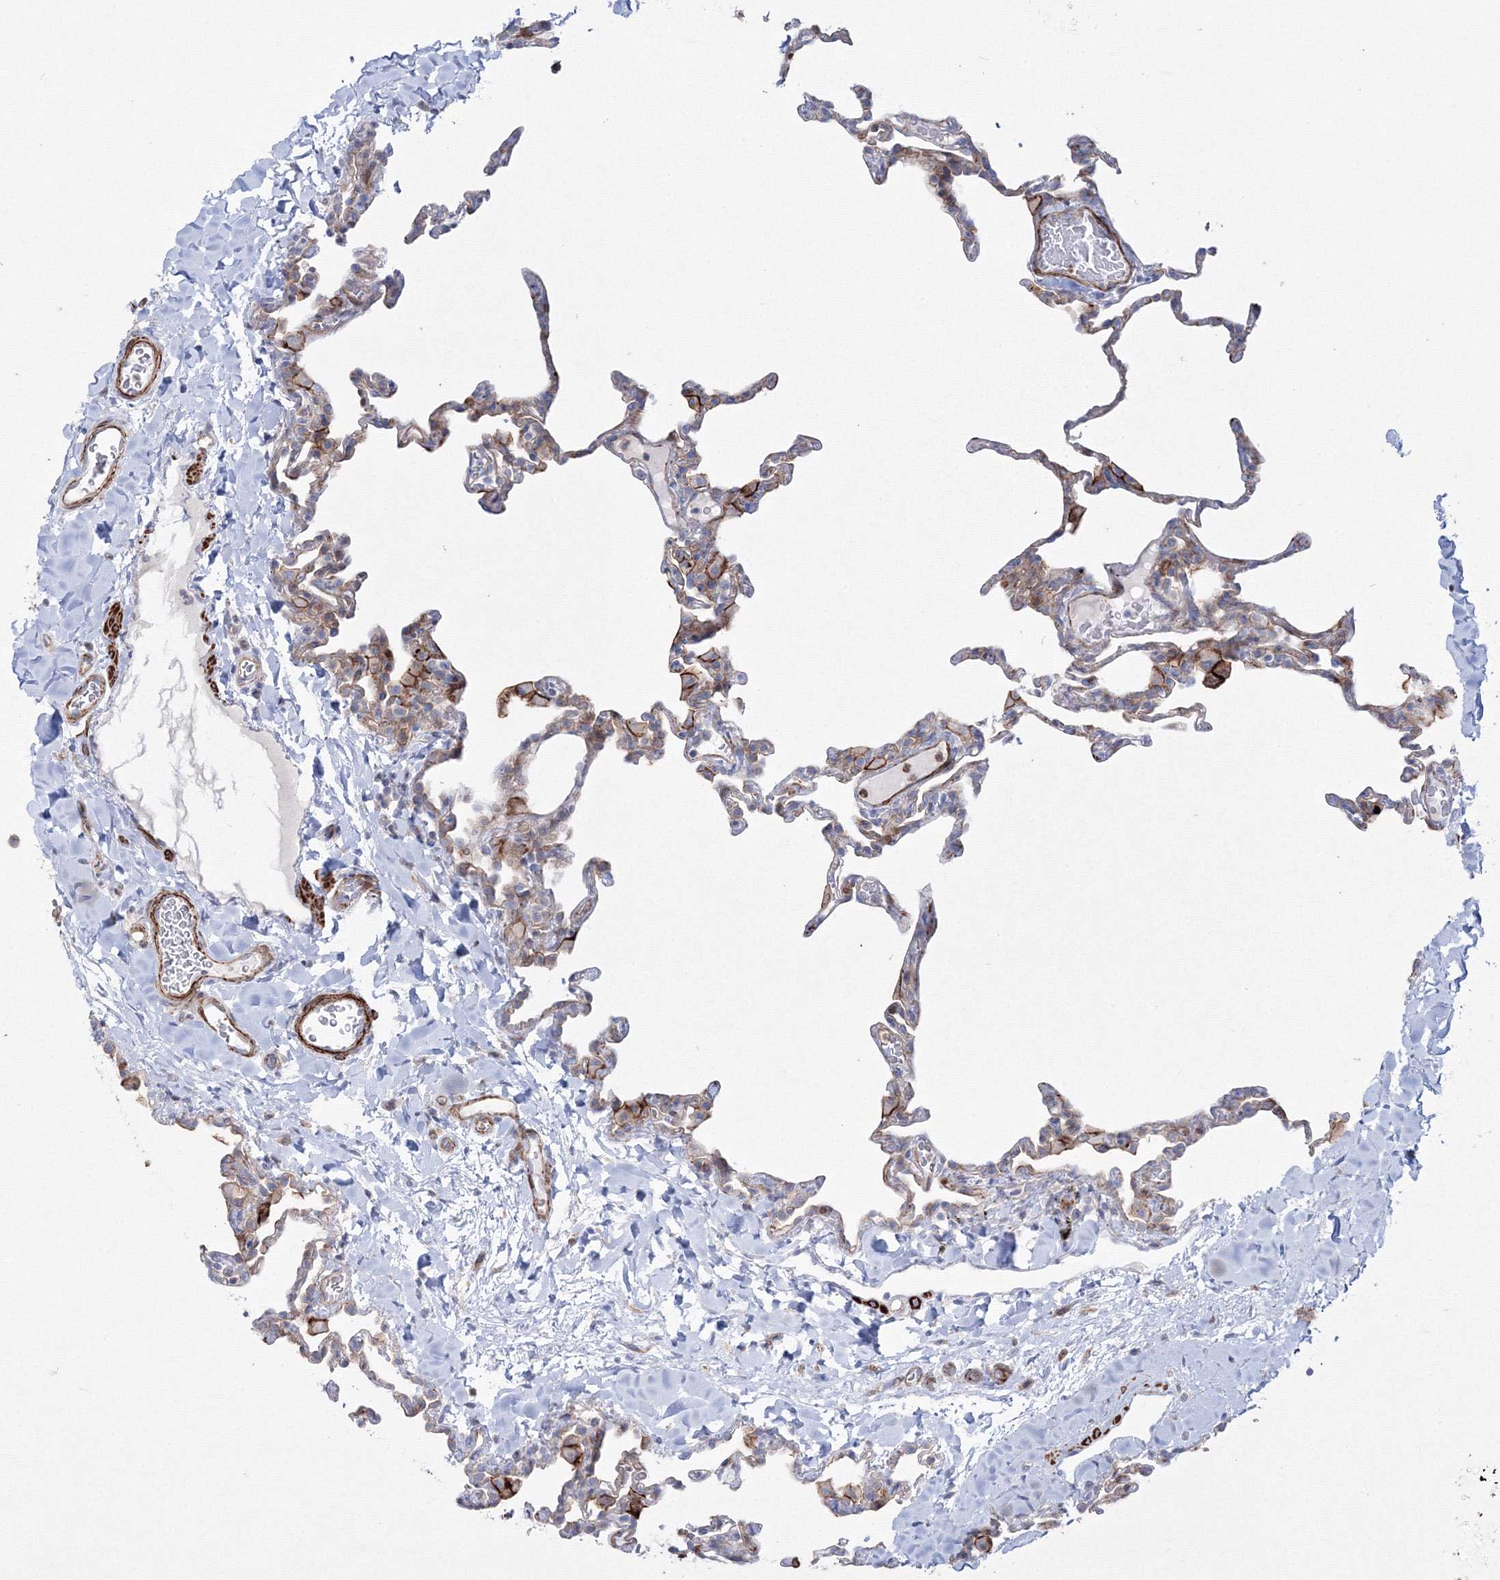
{"staining": {"intensity": "moderate", "quantity": "<25%", "location": "cytoplasmic/membranous"}, "tissue": "lung", "cell_type": "Alveolar cells", "image_type": "normal", "snomed": [{"axis": "morphology", "description": "Normal tissue, NOS"}, {"axis": "topography", "description": "Lung"}], "caption": "An immunohistochemistry histopathology image of benign tissue is shown. Protein staining in brown highlights moderate cytoplasmic/membranous positivity in lung within alveolar cells.", "gene": "GPR82", "patient": {"sex": "male", "age": 20}}